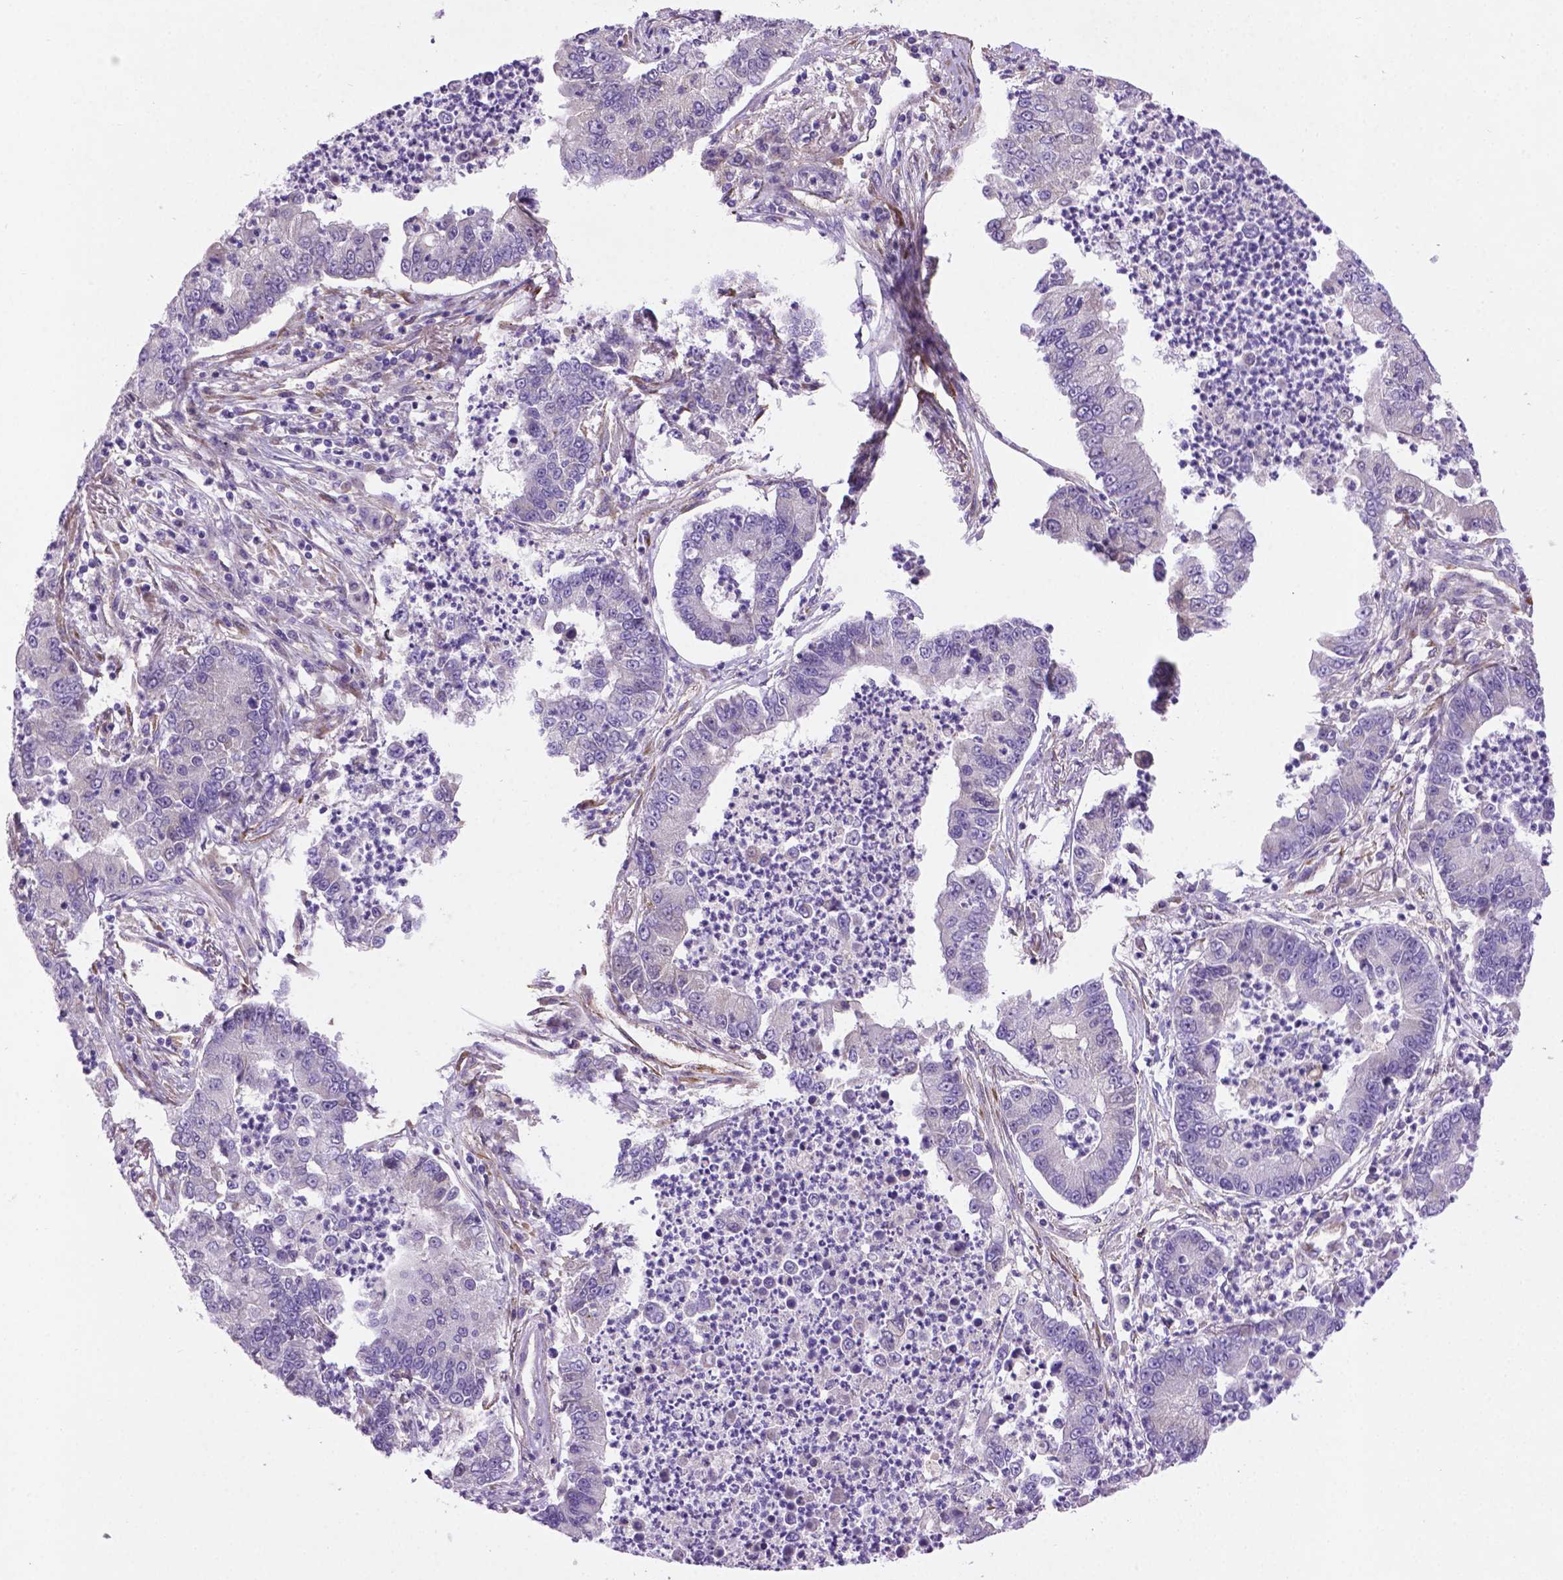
{"staining": {"intensity": "negative", "quantity": "none", "location": "none"}, "tissue": "lung cancer", "cell_type": "Tumor cells", "image_type": "cancer", "snomed": [{"axis": "morphology", "description": "Adenocarcinoma, NOS"}, {"axis": "topography", "description": "Lung"}], "caption": "This is an immunohistochemistry (IHC) micrograph of human adenocarcinoma (lung). There is no positivity in tumor cells.", "gene": "CCER2", "patient": {"sex": "female", "age": 57}}